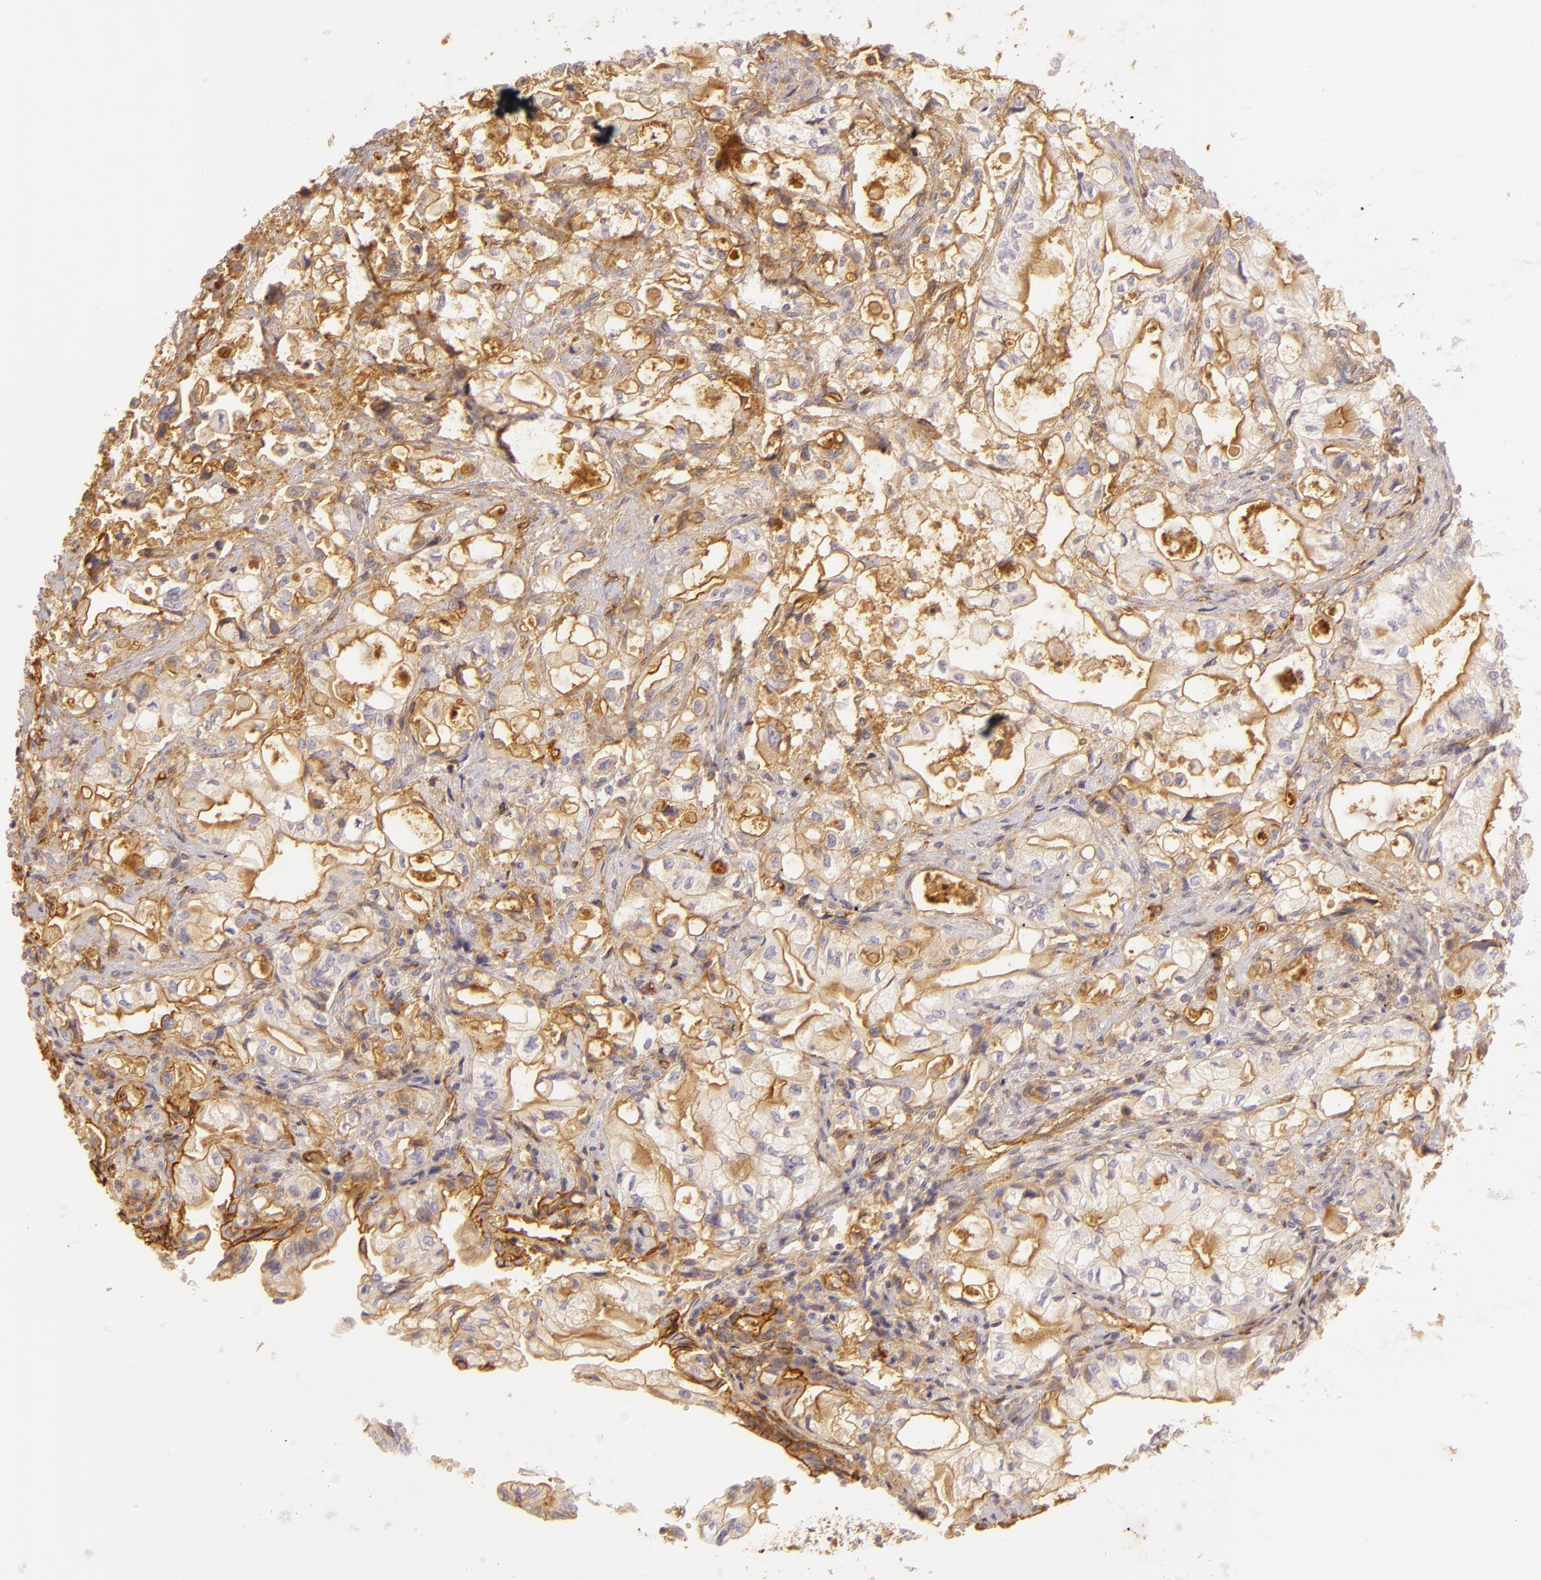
{"staining": {"intensity": "weak", "quantity": "25%-75%", "location": "cytoplasmic/membranous"}, "tissue": "pancreatic cancer", "cell_type": "Tumor cells", "image_type": "cancer", "snomed": [{"axis": "morphology", "description": "Adenocarcinoma, NOS"}, {"axis": "topography", "description": "Pancreas"}], "caption": "Immunohistochemical staining of pancreatic cancer (adenocarcinoma) demonstrates low levels of weak cytoplasmic/membranous expression in approximately 25%-75% of tumor cells. (DAB = brown stain, brightfield microscopy at high magnification).", "gene": "CD59", "patient": {"sex": "male", "age": 79}}